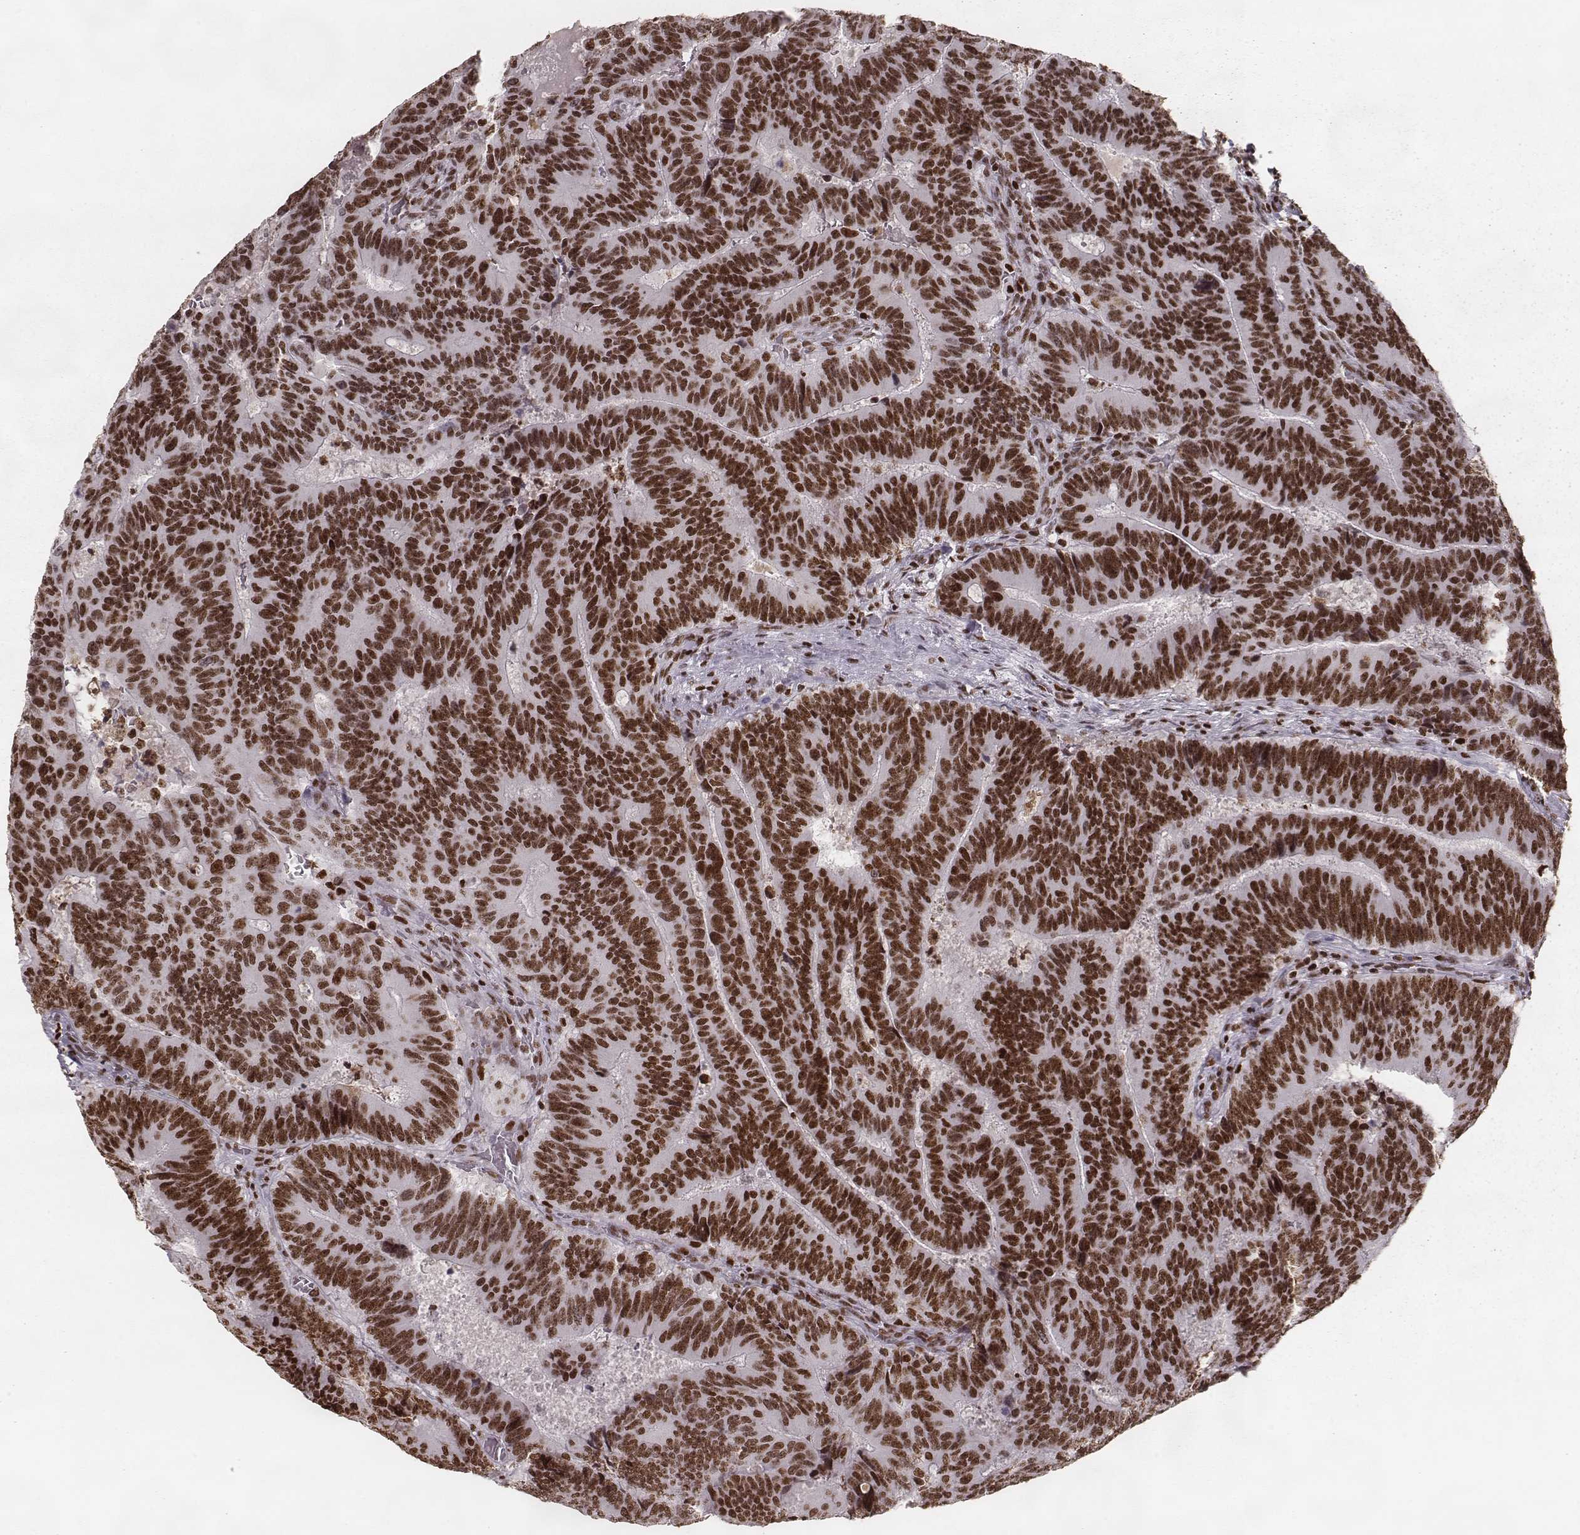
{"staining": {"intensity": "strong", "quantity": ">75%", "location": "nuclear"}, "tissue": "colorectal cancer", "cell_type": "Tumor cells", "image_type": "cancer", "snomed": [{"axis": "morphology", "description": "Adenocarcinoma, NOS"}, {"axis": "topography", "description": "Colon"}], "caption": "This is an image of immunohistochemistry (IHC) staining of colorectal cancer, which shows strong expression in the nuclear of tumor cells.", "gene": "PARP1", "patient": {"sex": "female", "age": 82}}